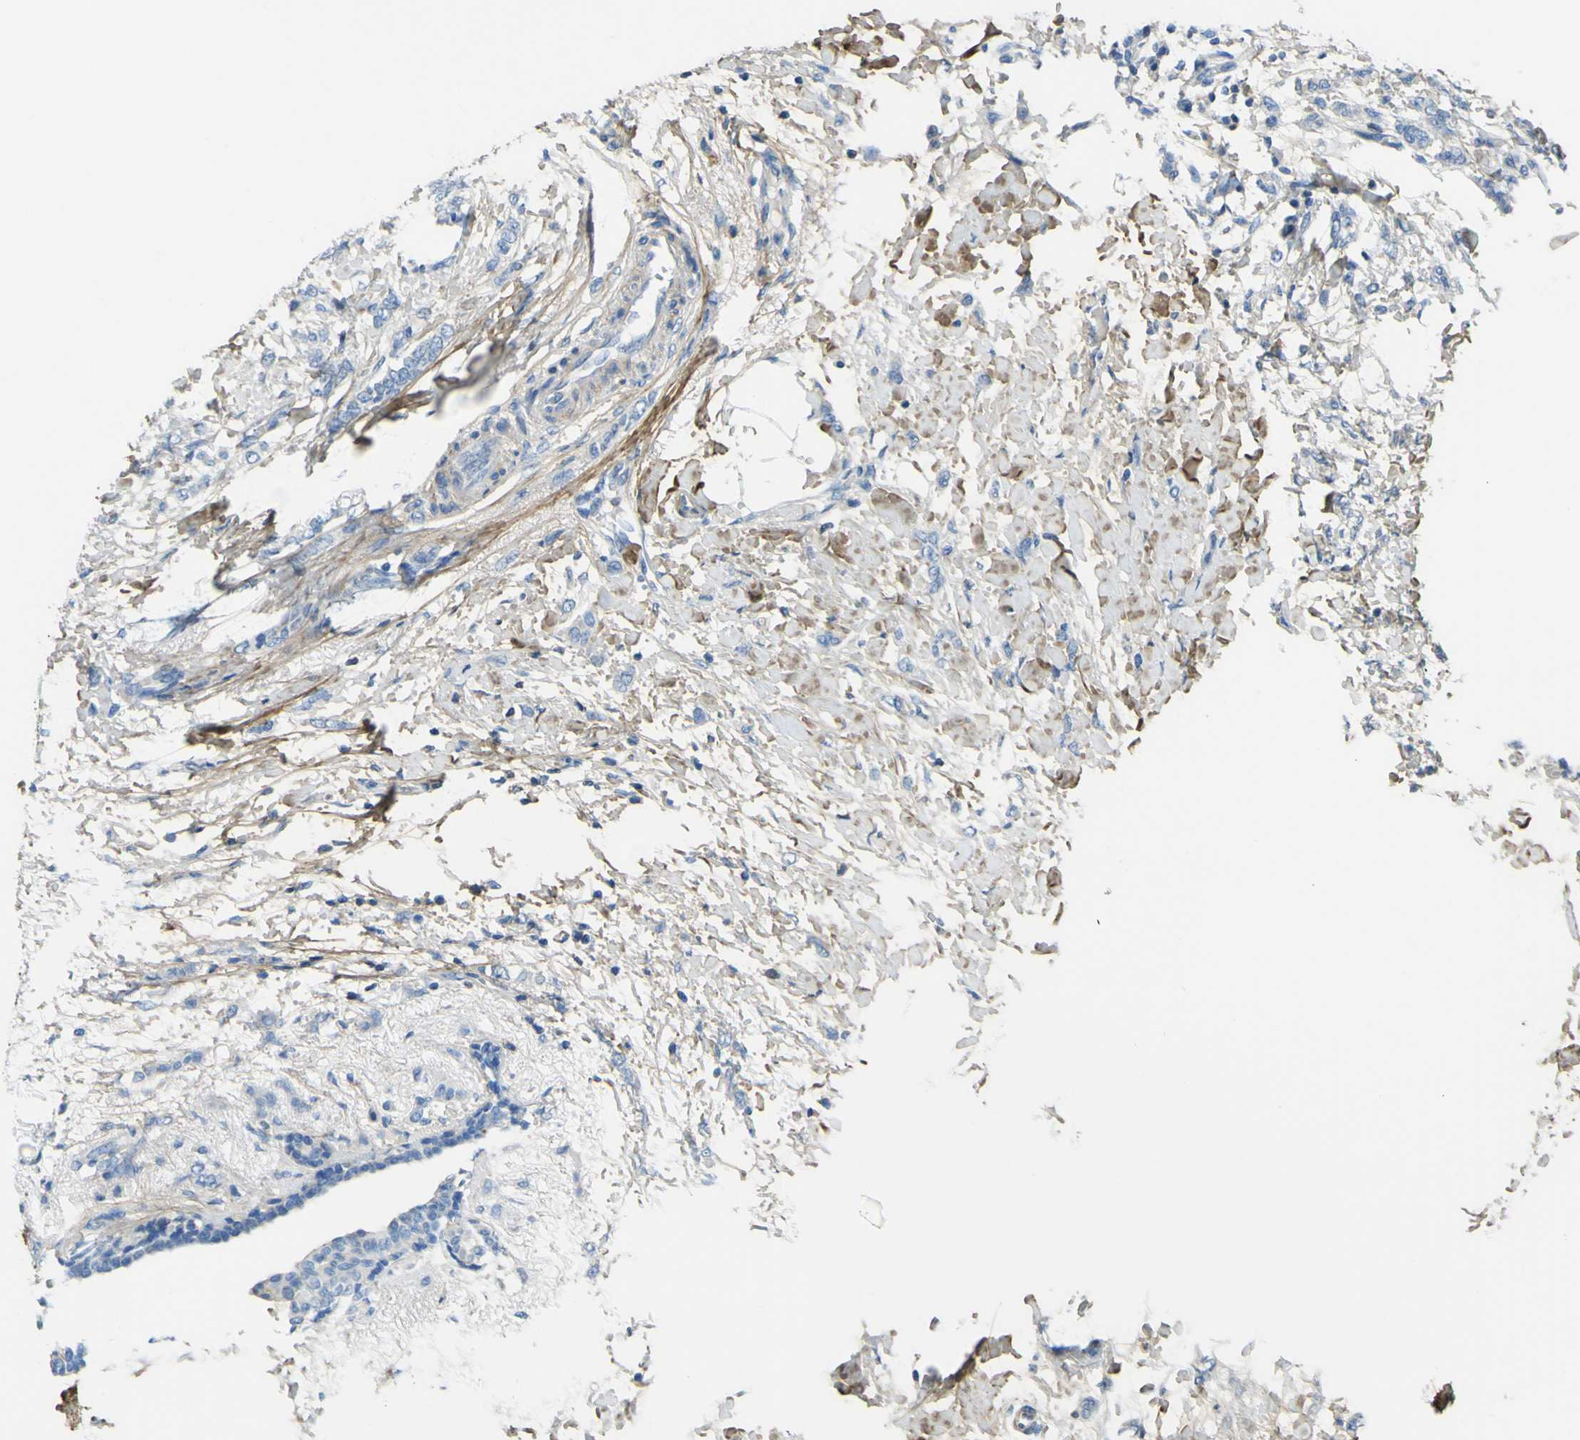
{"staining": {"intensity": "negative", "quantity": "none", "location": "none"}, "tissue": "breast cancer", "cell_type": "Tumor cells", "image_type": "cancer", "snomed": [{"axis": "morphology", "description": "Lobular carcinoma, in situ"}, {"axis": "morphology", "description": "Lobular carcinoma"}, {"axis": "topography", "description": "Breast"}], "caption": "Tumor cells show no significant protein expression in lobular carcinoma (breast).", "gene": "OGN", "patient": {"sex": "female", "age": 41}}